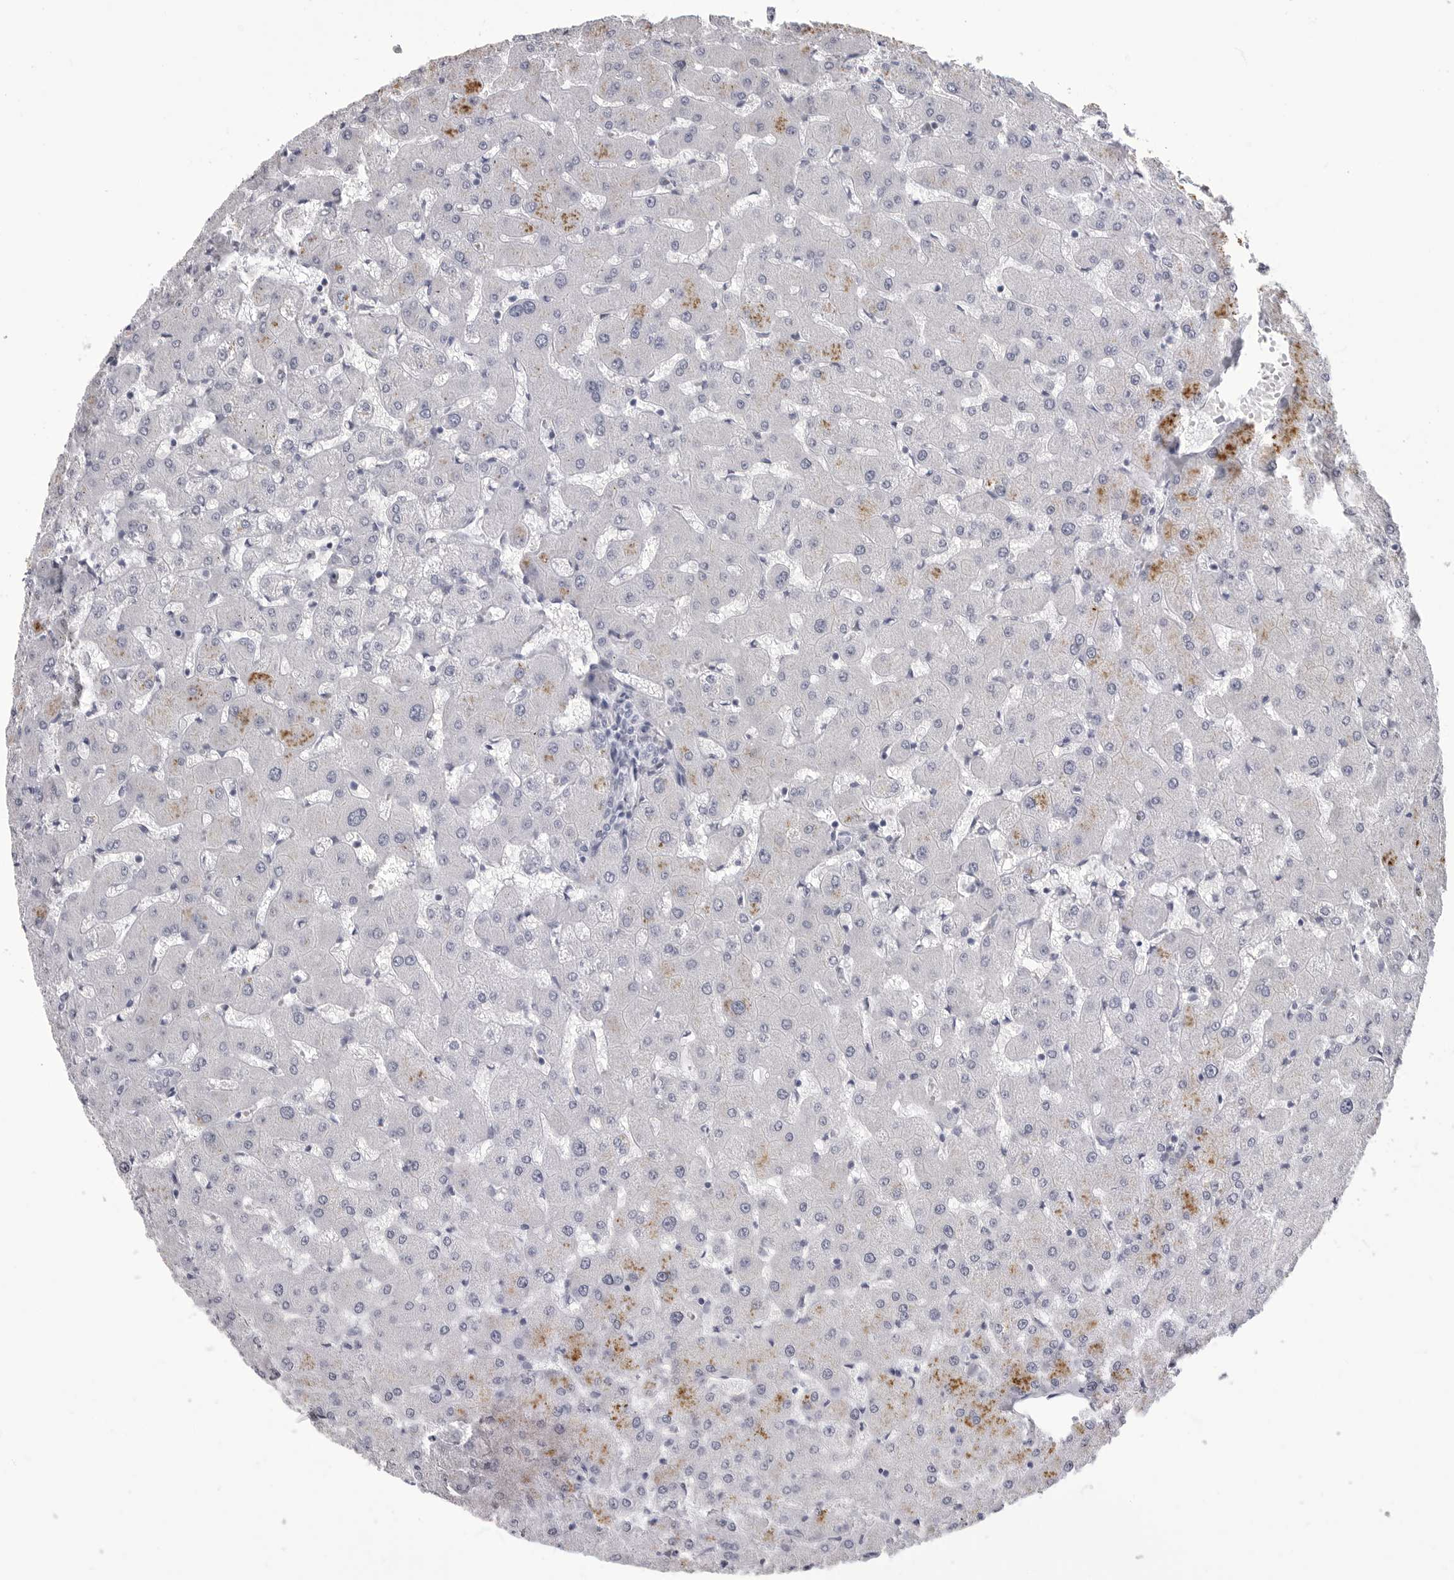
{"staining": {"intensity": "negative", "quantity": "none", "location": "none"}, "tissue": "liver", "cell_type": "Cholangiocytes", "image_type": "normal", "snomed": [{"axis": "morphology", "description": "Normal tissue, NOS"}, {"axis": "topography", "description": "Liver"}], "caption": "Immunohistochemical staining of benign liver reveals no significant expression in cholangiocytes. The staining was performed using DAB (3,3'-diaminobenzidine) to visualize the protein expression in brown, while the nuclei were stained in blue with hematoxylin (Magnification: 20x).", "gene": "LGALS4", "patient": {"sex": "female", "age": 63}}